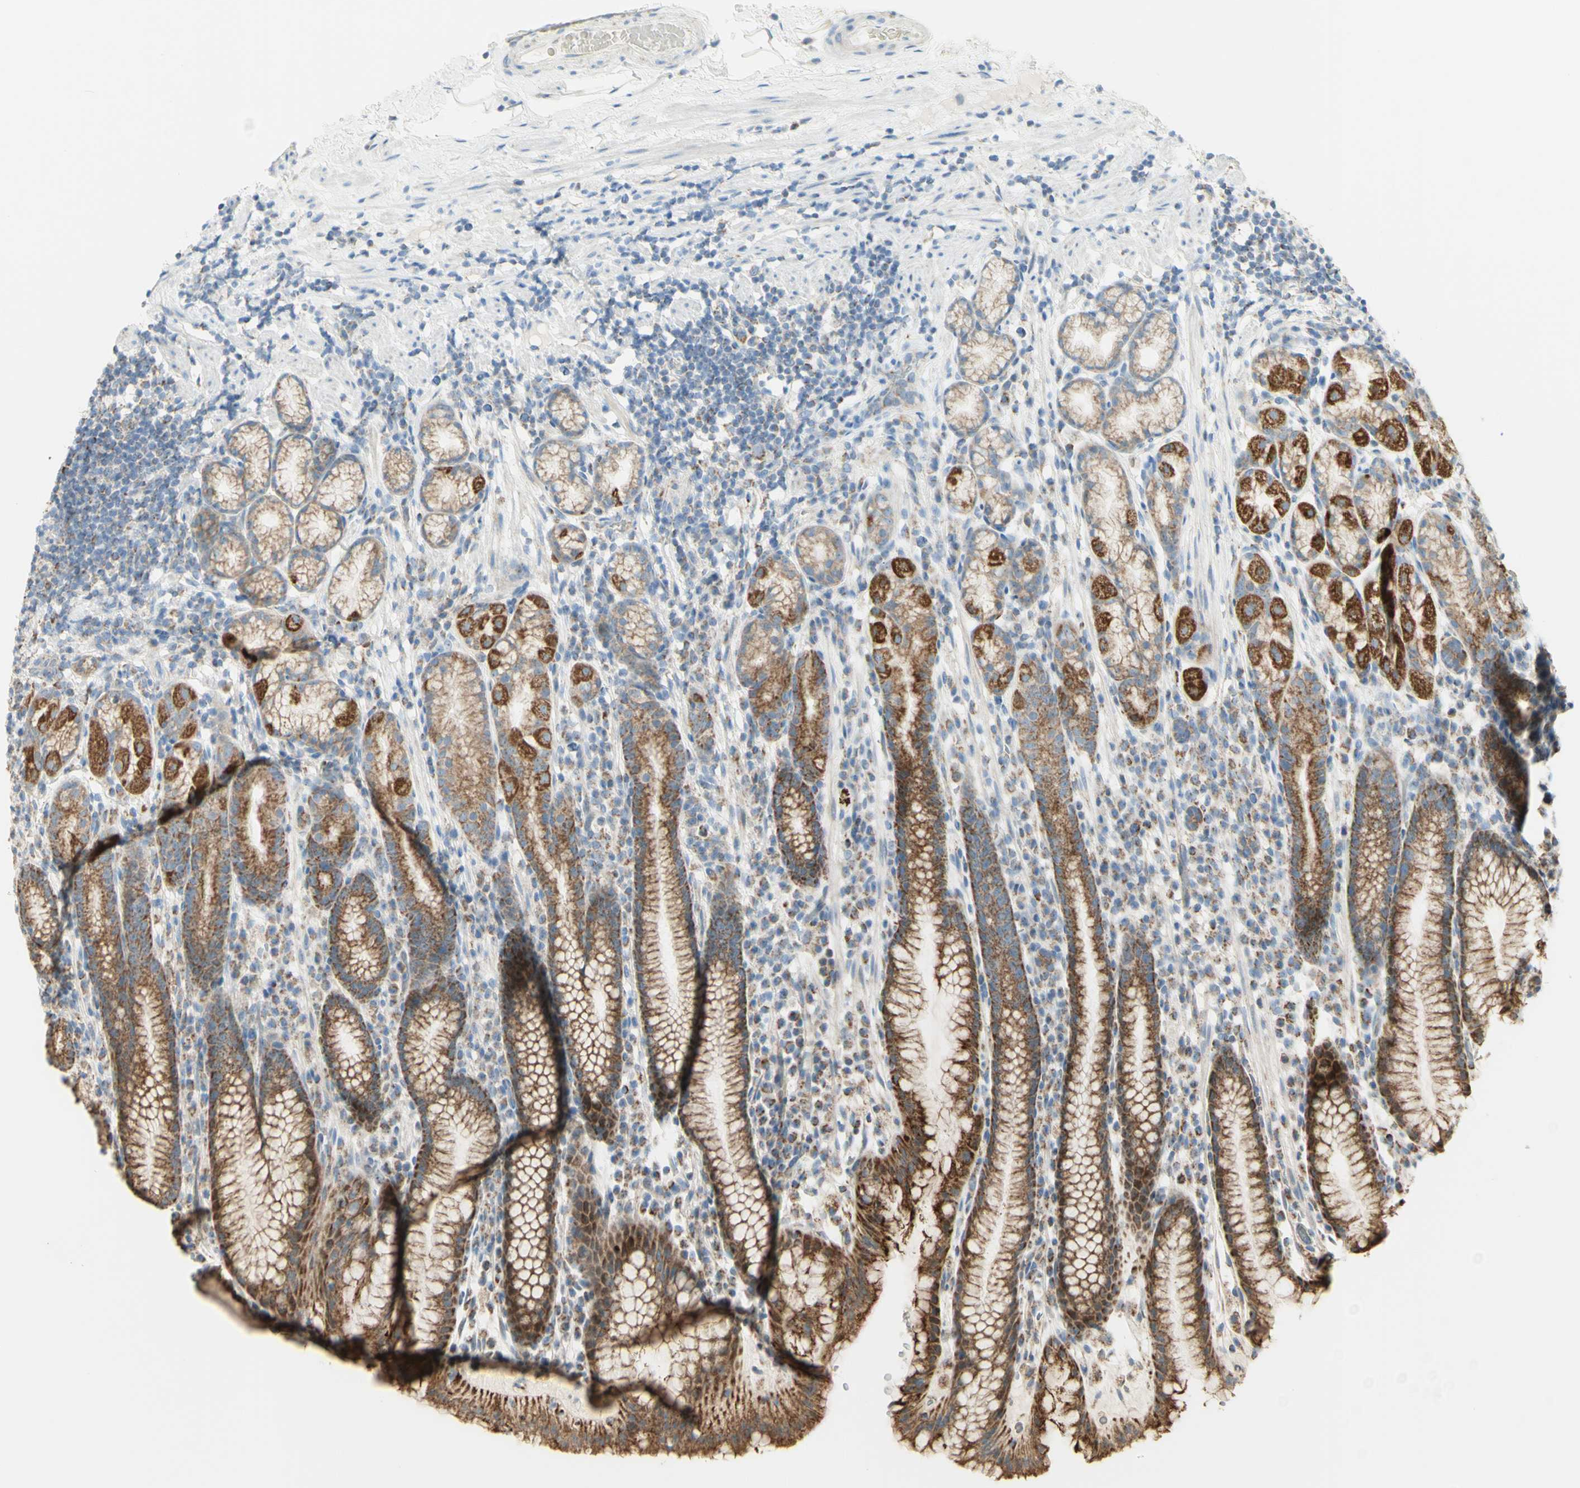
{"staining": {"intensity": "strong", "quantity": ">75%", "location": "cytoplasmic/membranous"}, "tissue": "stomach", "cell_type": "Glandular cells", "image_type": "normal", "snomed": [{"axis": "morphology", "description": "Normal tissue, NOS"}, {"axis": "topography", "description": "Stomach, lower"}], "caption": "A histopathology image of stomach stained for a protein shows strong cytoplasmic/membranous brown staining in glandular cells. (brown staining indicates protein expression, while blue staining denotes nuclei).", "gene": "LETM1", "patient": {"sex": "male", "age": 52}}